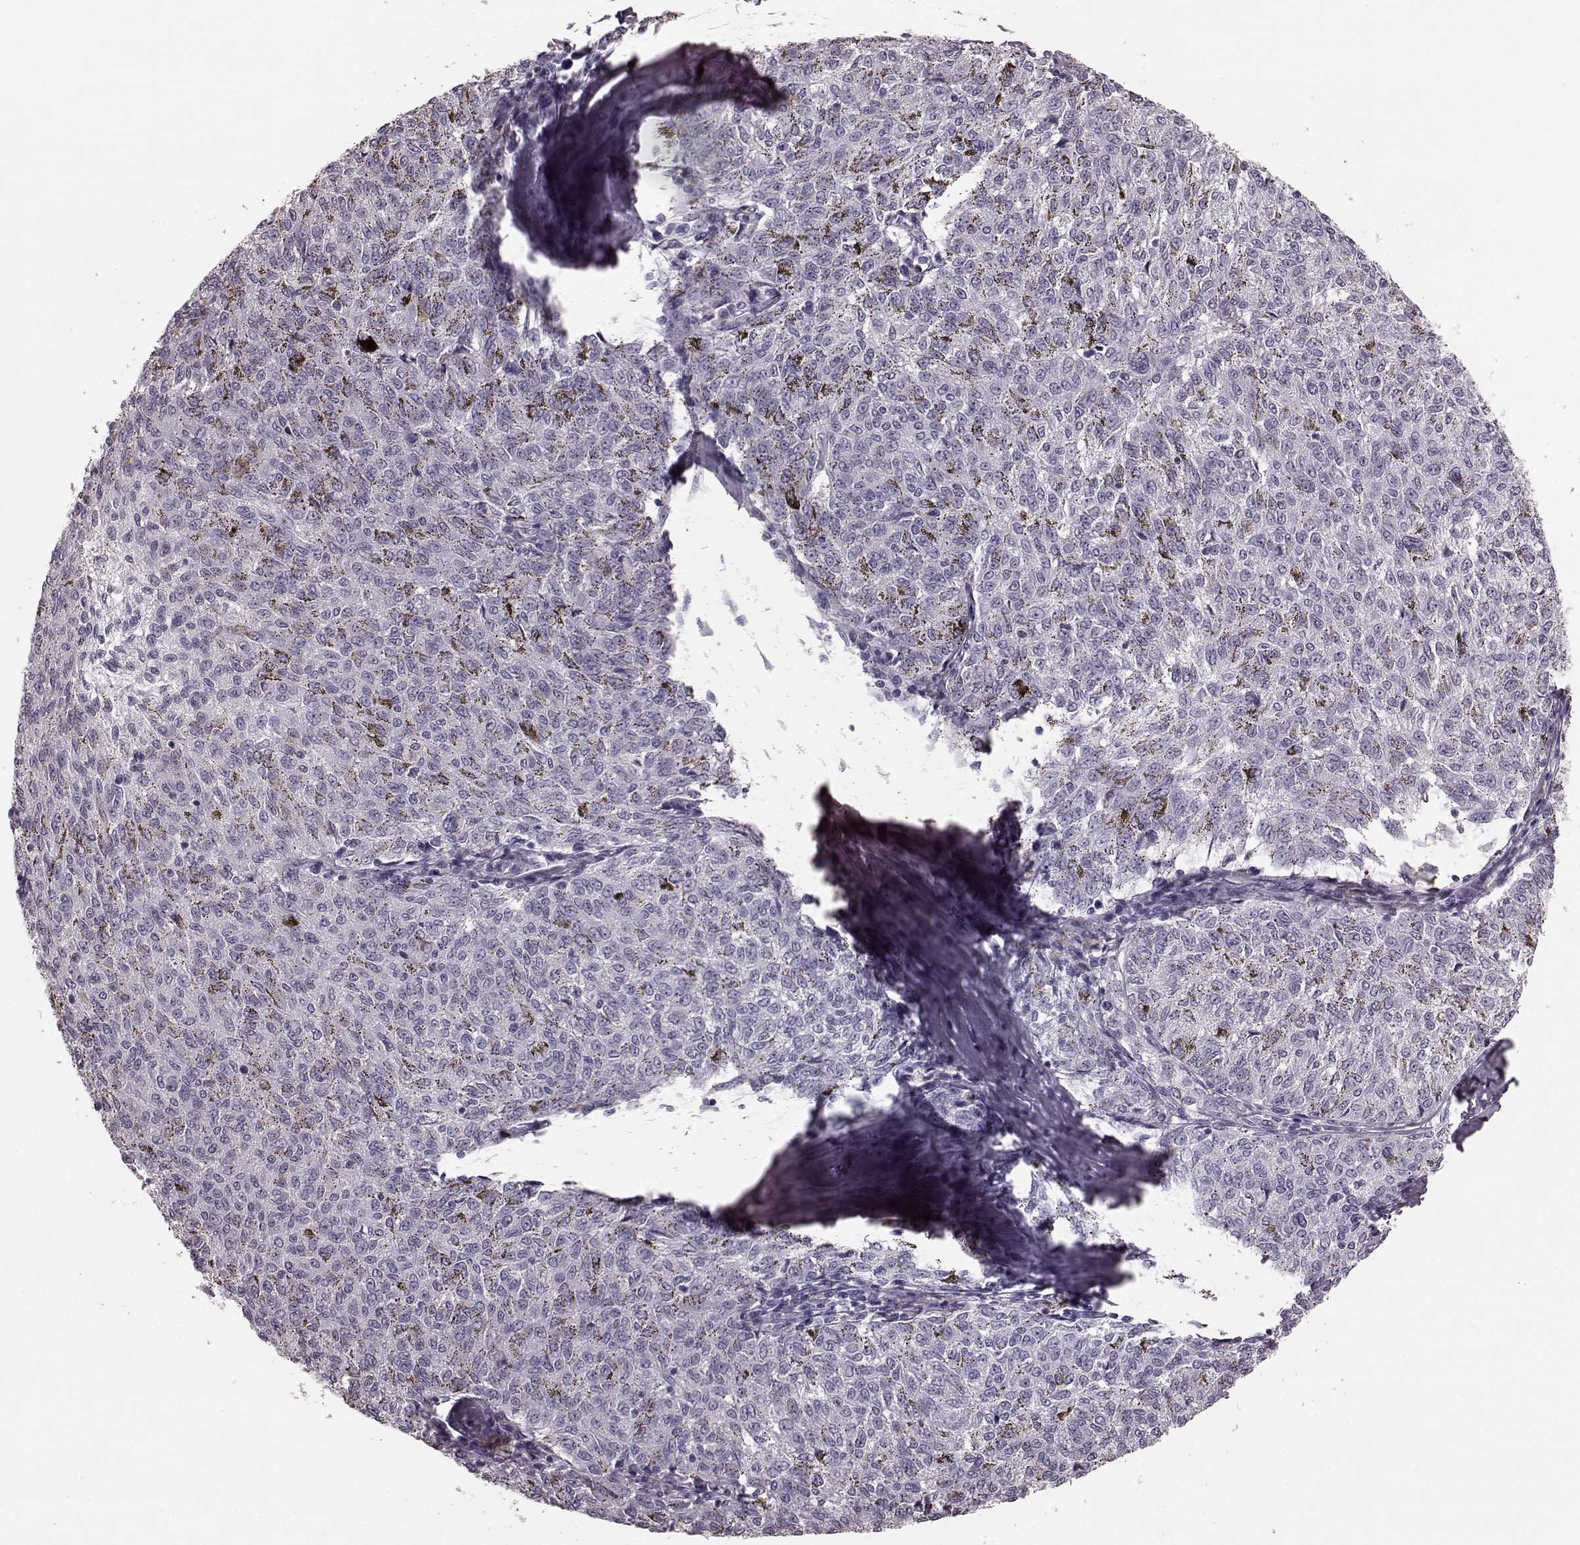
{"staining": {"intensity": "negative", "quantity": "none", "location": "none"}, "tissue": "melanoma", "cell_type": "Tumor cells", "image_type": "cancer", "snomed": [{"axis": "morphology", "description": "Malignant melanoma, NOS"}, {"axis": "topography", "description": "Skin"}], "caption": "This micrograph is of melanoma stained with IHC to label a protein in brown with the nuclei are counter-stained blue. There is no staining in tumor cells. The staining was performed using DAB (3,3'-diaminobenzidine) to visualize the protein expression in brown, while the nuclei were stained in blue with hematoxylin (Magnification: 20x).", "gene": "TRPM1", "patient": {"sex": "female", "age": 72}}